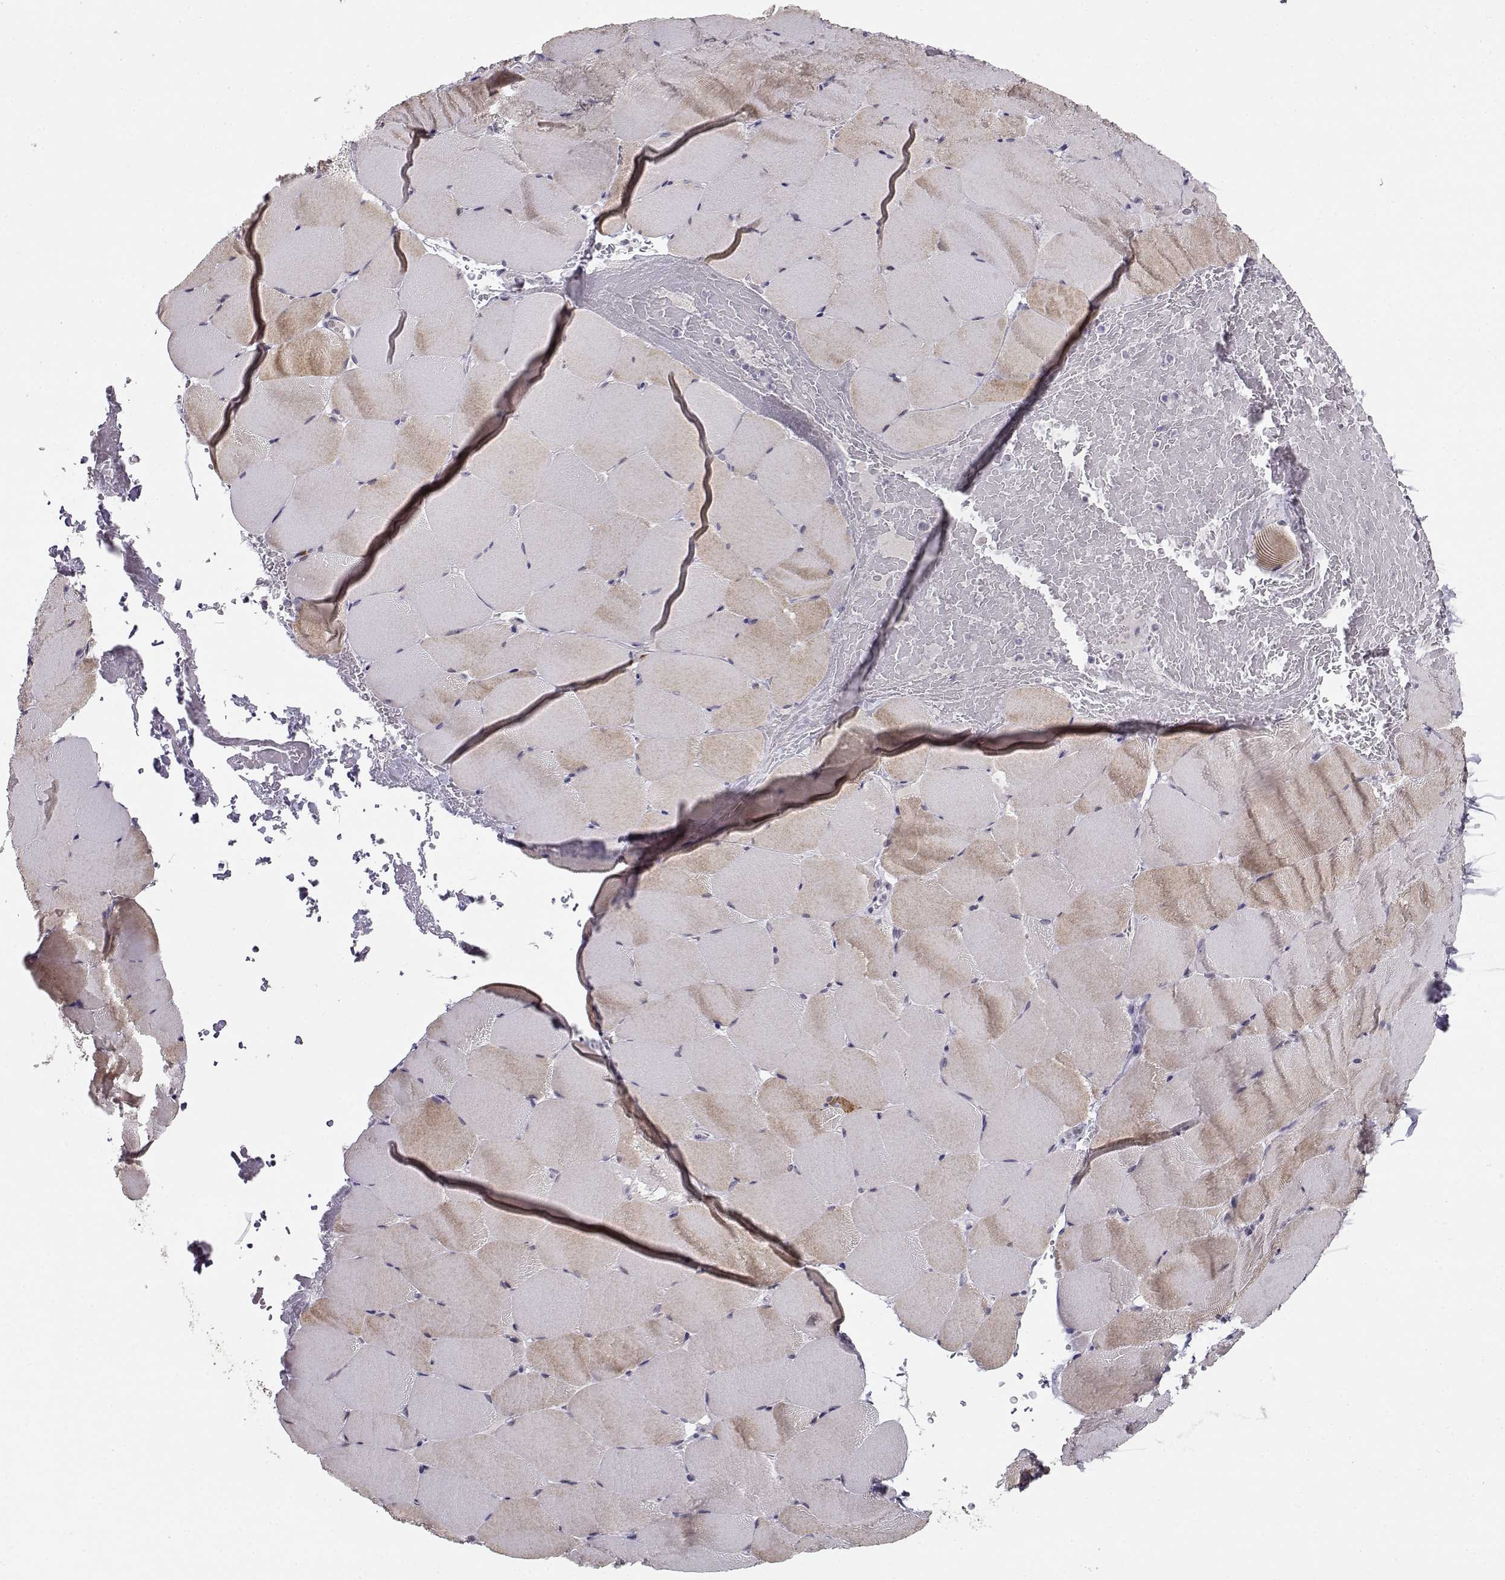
{"staining": {"intensity": "weak", "quantity": "25%-75%", "location": "cytoplasmic/membranous"}, "tissue": "skeletal muscle", "cell_type": "Myocytes", "image_type": "normal", "snomed": [{"axis": "morphology", "description": "Normal tissue, NOS"}, {"axis": "topography", "description": "Skeletal muscle"}], "caption": "Immunohistochemistry of benign human skeletal muscle displays low levels of weak cytoplasmic/membranous expression in approximately 25%-75% of myocytes. (brown staining indicates protein expression, while blue staining denotes nuclei).", "gene": "C16orf86", "patient": {"sex": "female", "age": 37}}